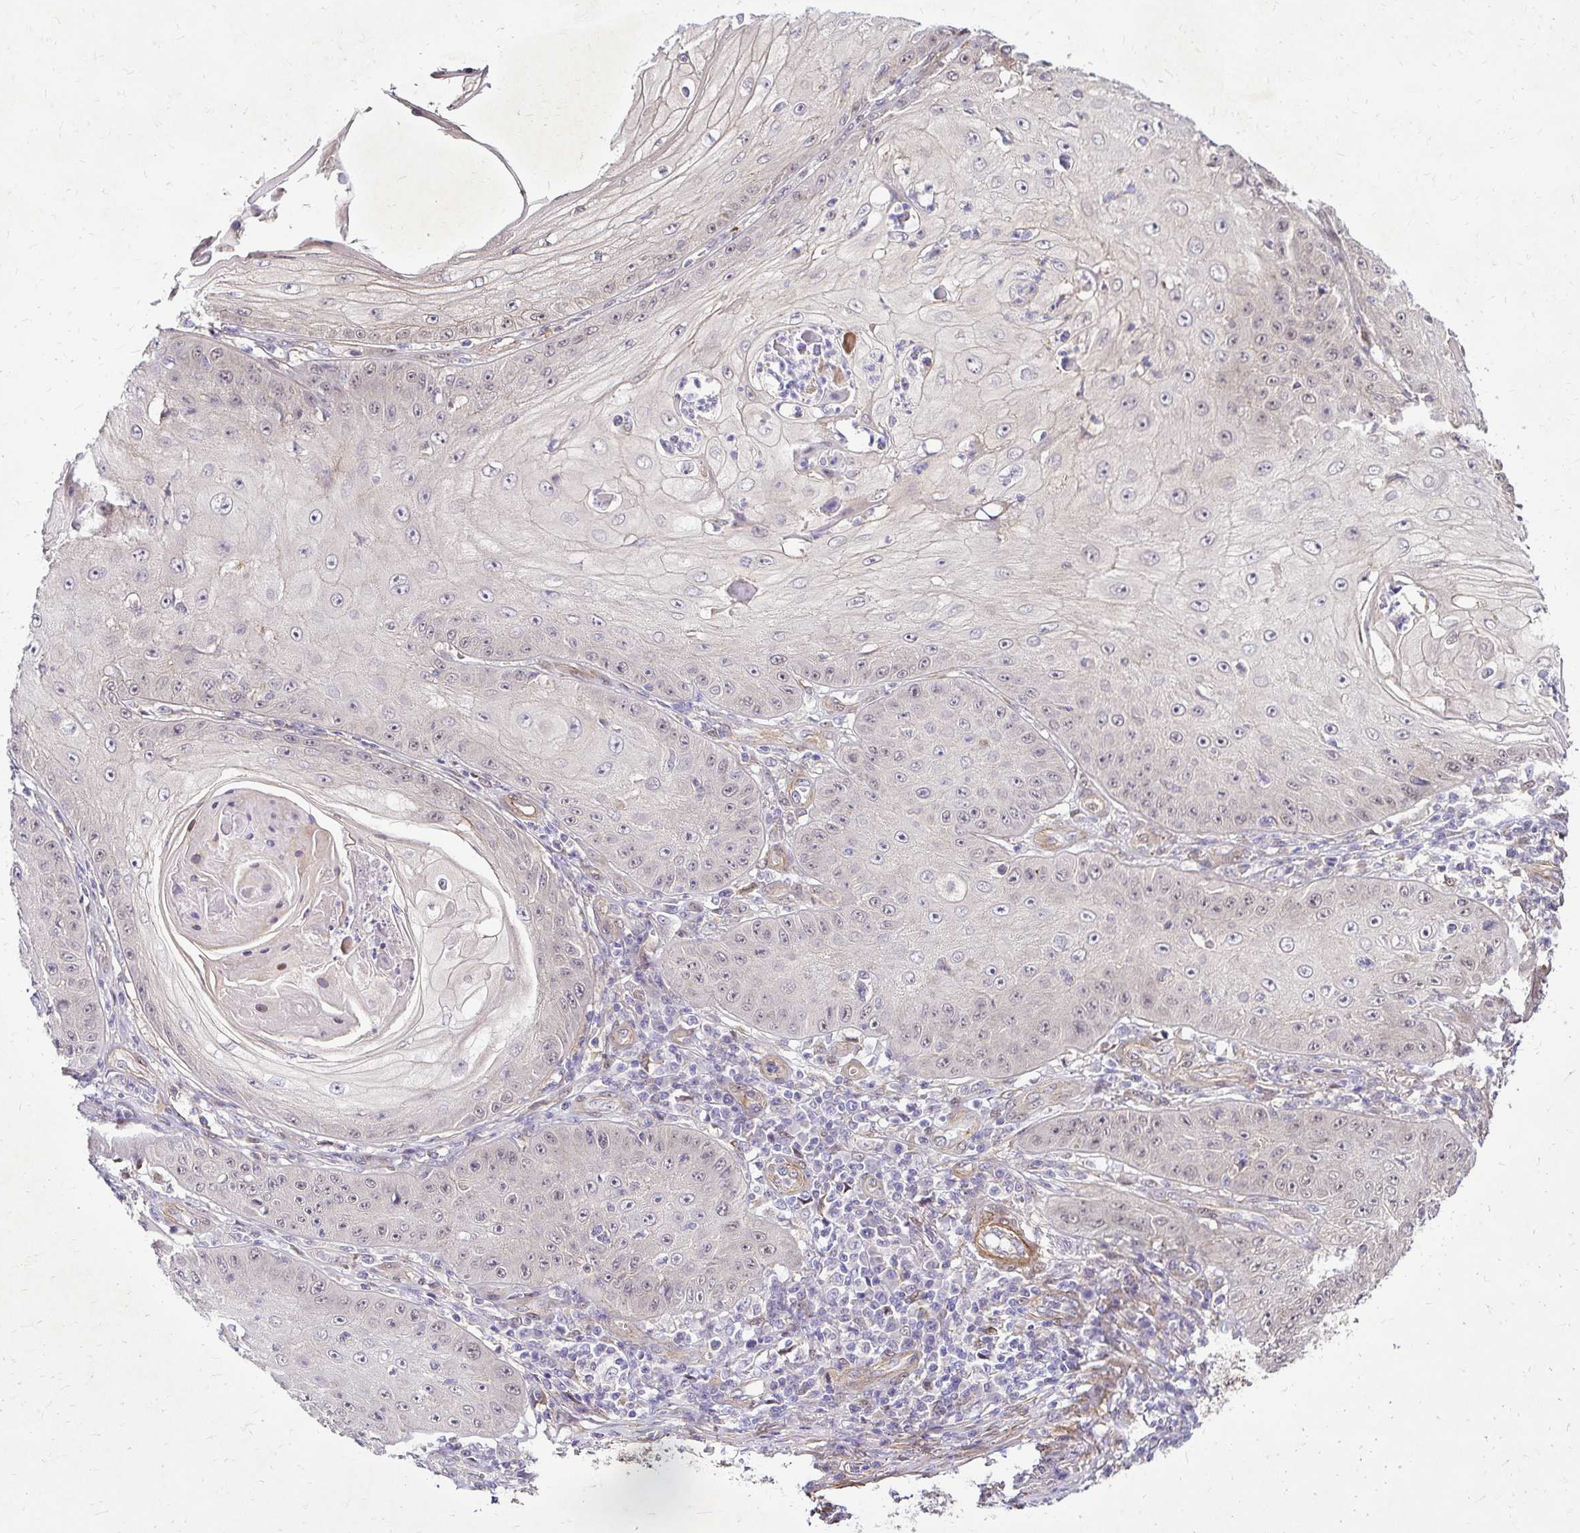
{"staining": {"intensity": "negative", "quantity": "none", "location": "none"}, "tissue": "skin cancer", "cell_type": "Tumor cells", "image_type": "cancer", "snomed": [{"axis": "morphology", "description": "Squamous cell carcinoma, NOS"}, {"axis": "topography", "description": "Skin"}], "caption": "Tumor cells are negative for brown protein staining in skin squamous cell carcinoma.", "gene": "YAP1", "patient": {"sex": "male", "age": 70}}